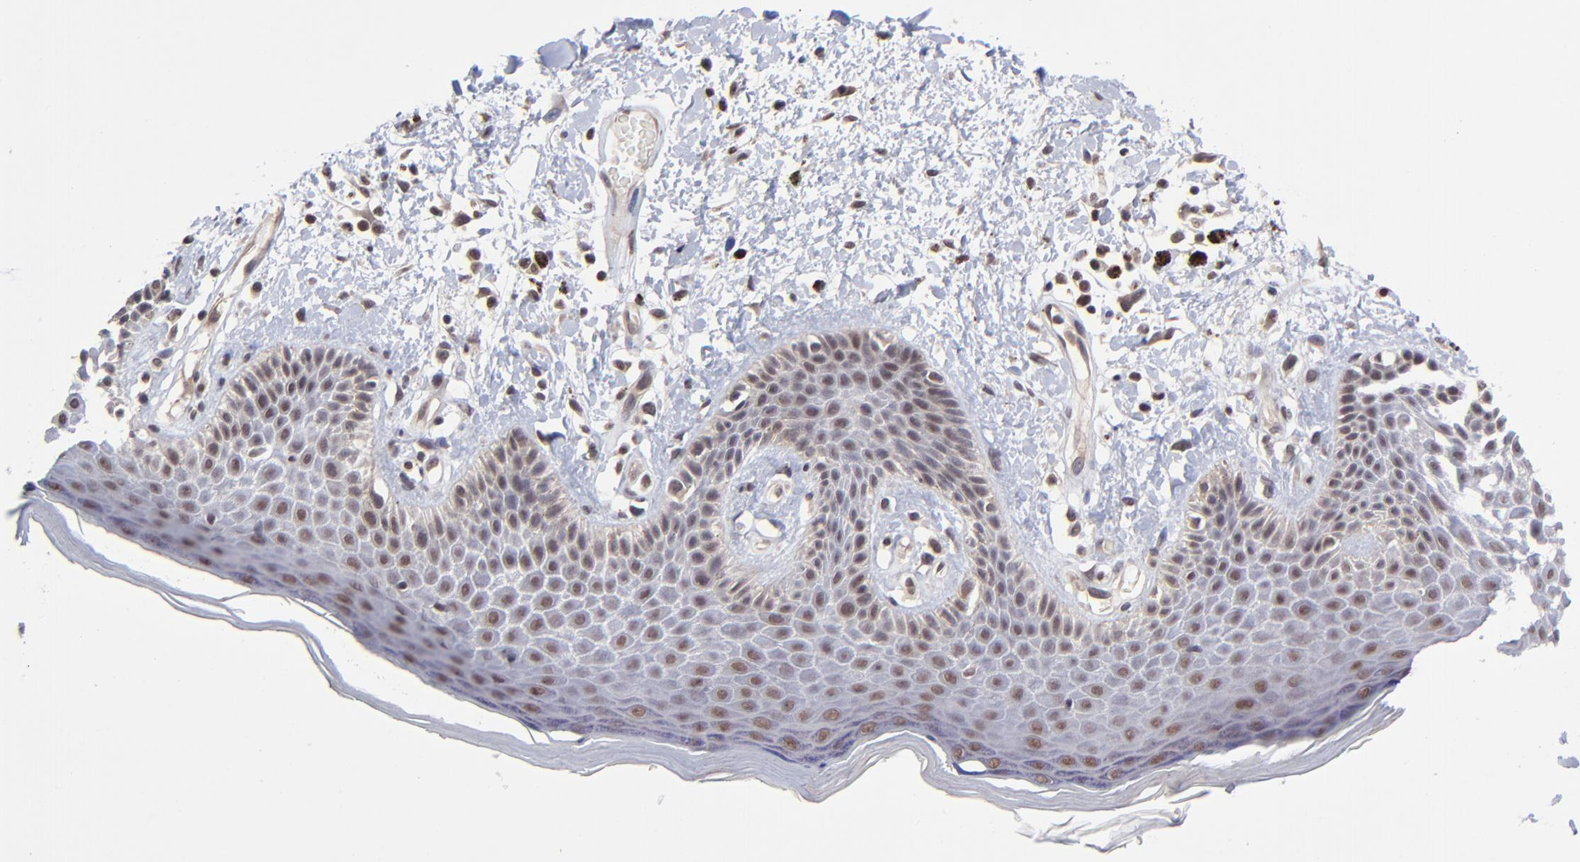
{"staining": {"intensity": "moderate", "quantity": ">75%", "location": "nuclear"}, "tissue": "skin", "cell_type": "Epidermal cells", "image_type": "normal", "snomed": [{"axis": "morphology", "description": "Normal tissue, NOS"}, {"axis": "topography", "description": "Anal"}], "caption": "Immunohistochemistry of normal skin displays medium levels of moderate nuclear expression in about >75% of epidermal cells.", "gene": "ZNF419", "patient": {"sex": "female", "age": 78}}